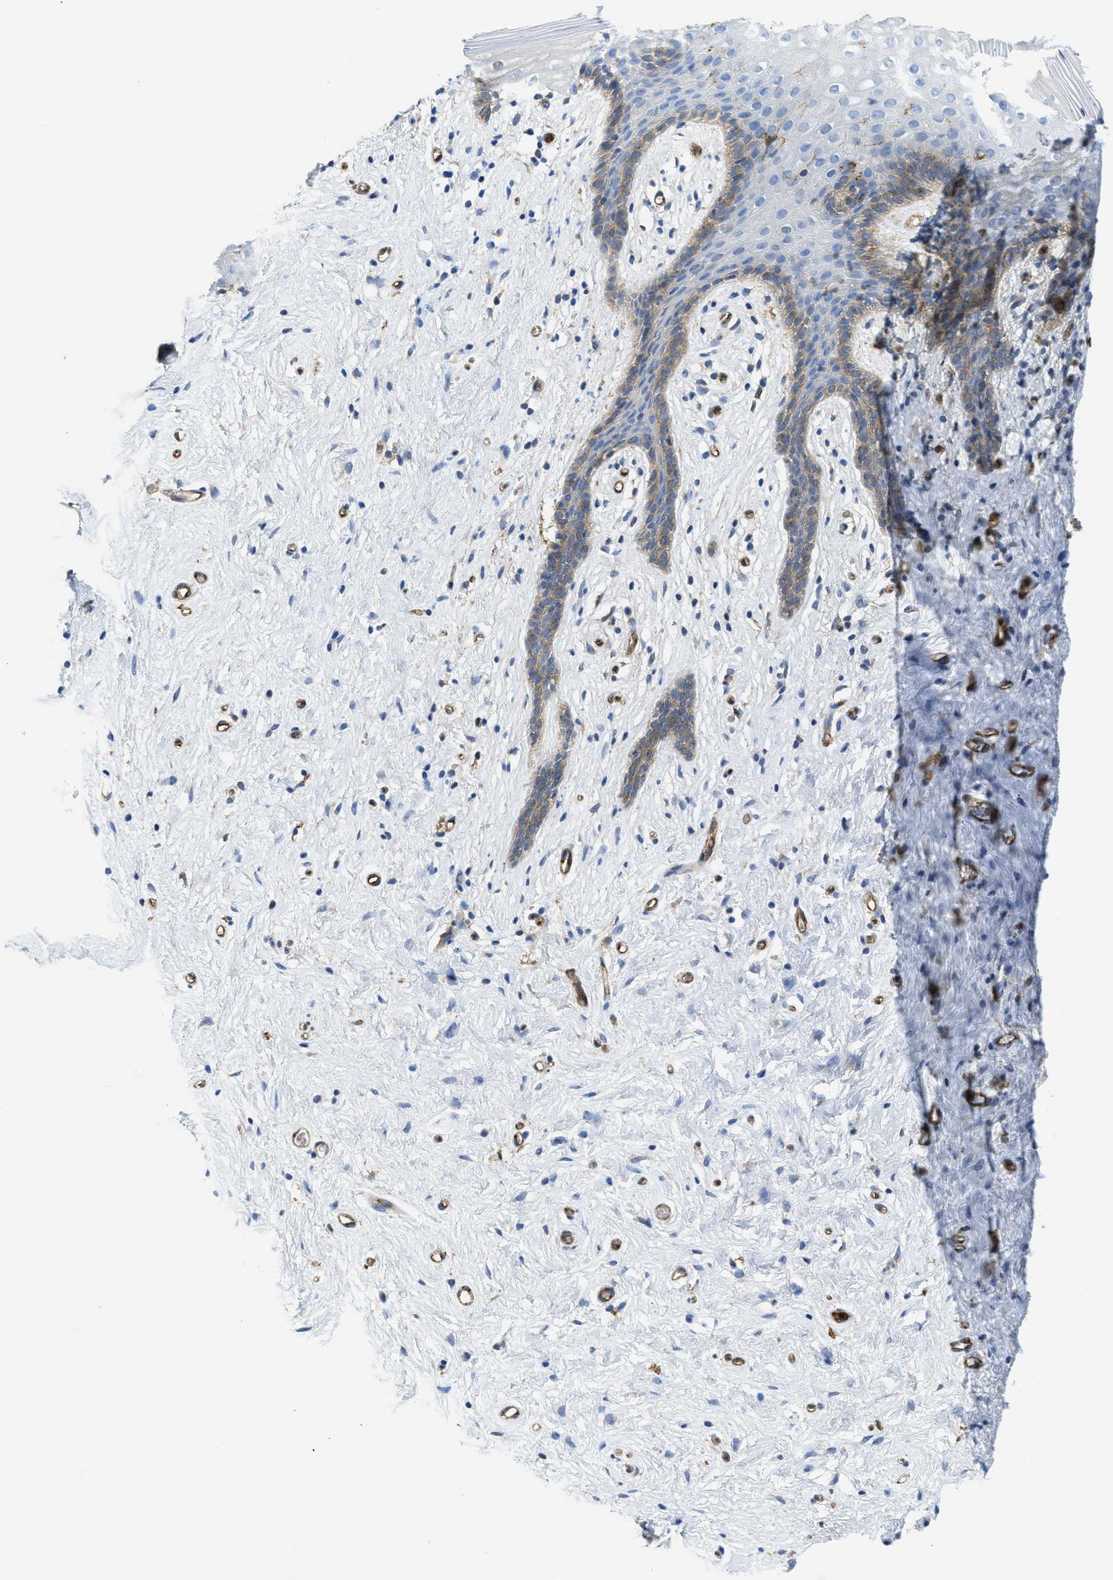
{"staining": {"intensity": "weak", "quantity": "<25%", "location": "cytoplasmic/membranous"}, "tissue": "vagina", "cell_type": "Squamous epithelial cells", "image_type": "normal", "snomed": [{"axis": "morphology", "description": "Normal tissue, NOS"}, {"axis": "topography", "description": "Vagina"}], "caption": "DAB immunohistochemical staining of unremarkable human vagina displays no significant positivity in squamous epithelial cells.", "gene": "HIP1", "patient": {"sex": "female", "age": 44}}